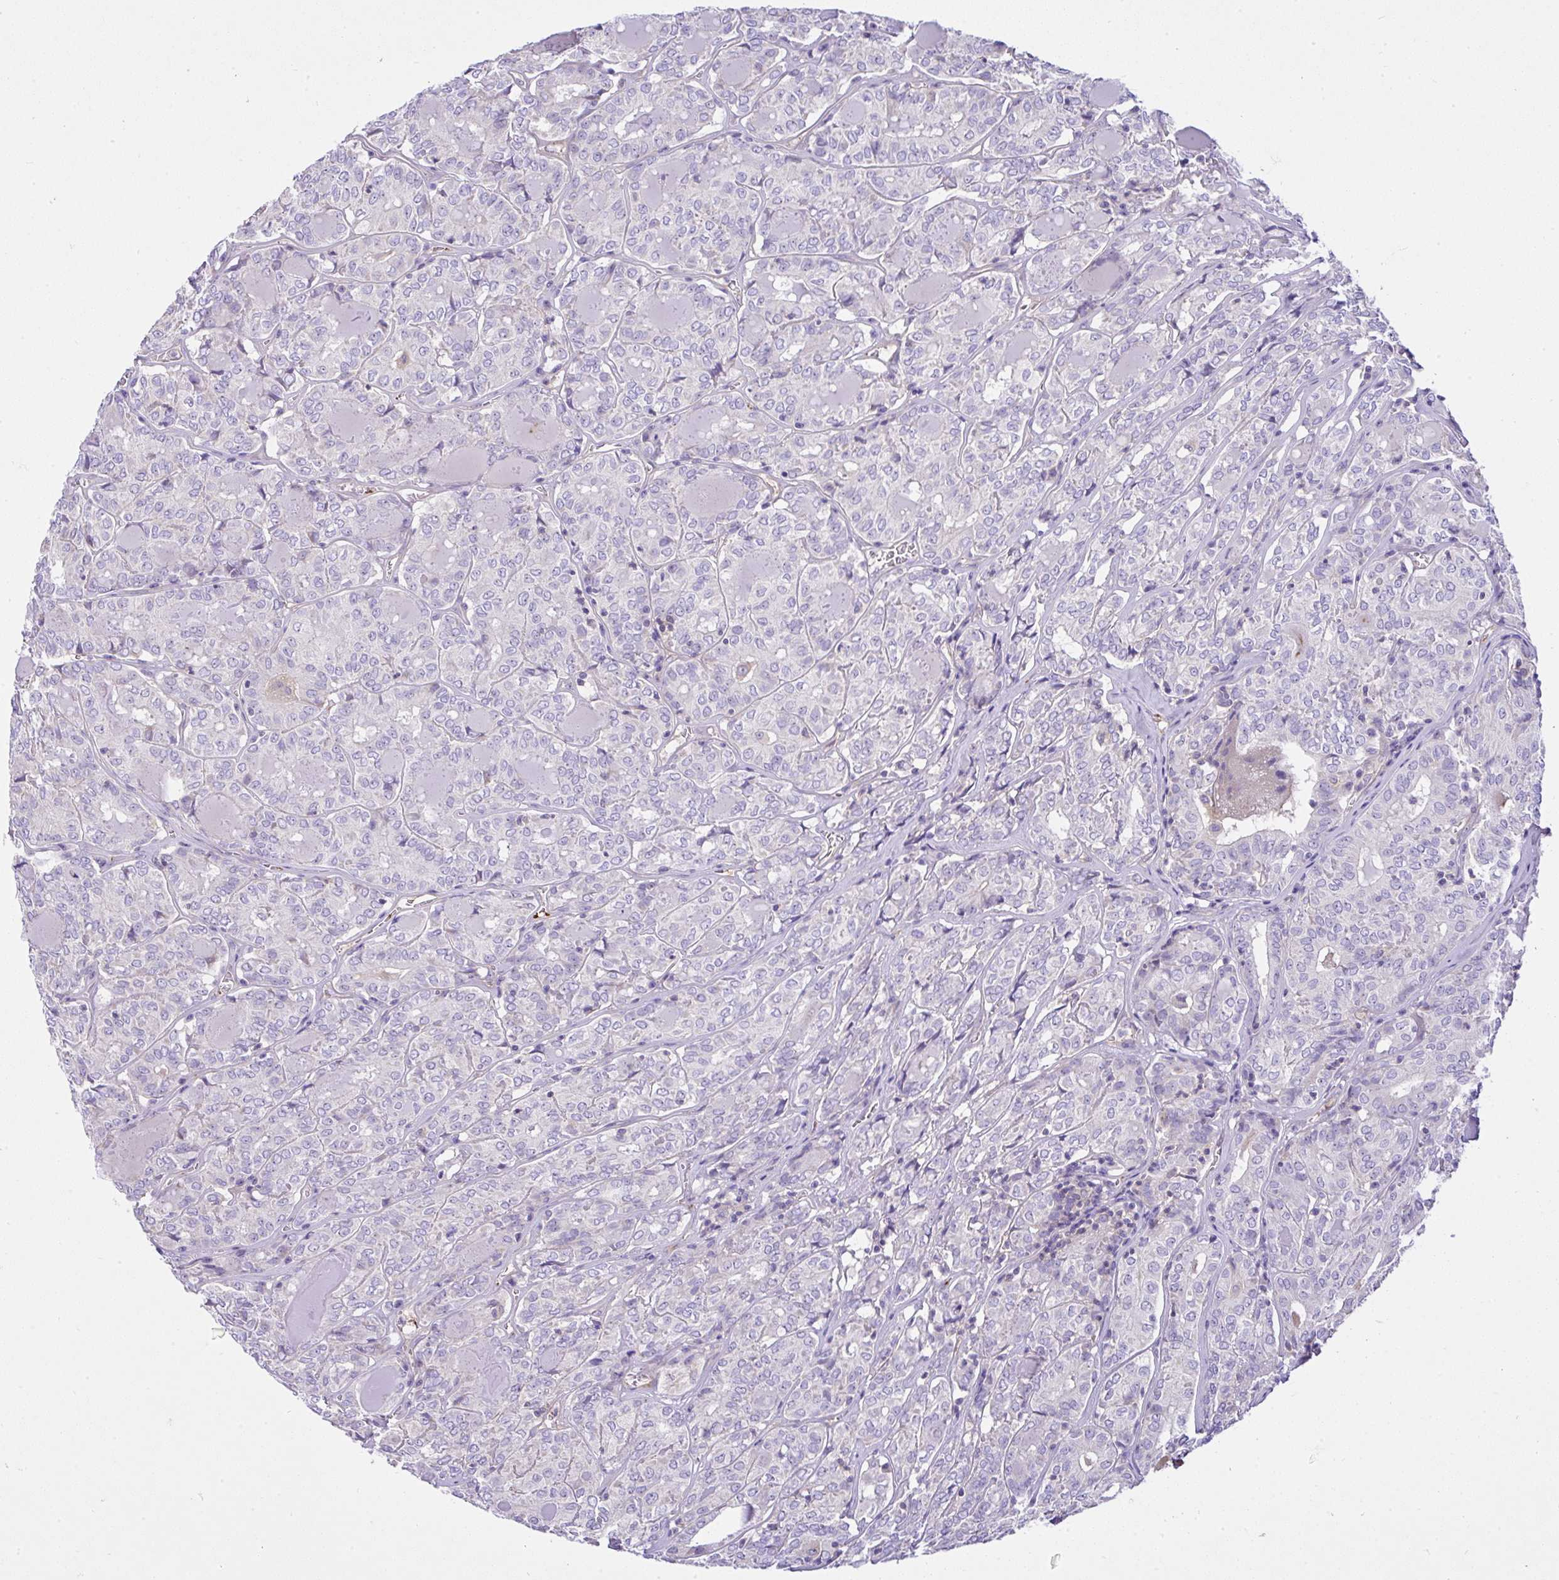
{"staining": {"intensity": "negative", "quantity": "none", "location": "none"}, "tissue": "thyroid cancer", "cell_type": "Tumor cells", "image_type": "cancer", "snomed": [{"axis": "morphology", "description": "Papillary adenocarcinoma, NOS"}, {"axis": "topography", "description": "Thyroid gland"}], "caption": "Immunohistochemistry photomicrograph of neoplastic tissue: human thyroid cancer stained with DAB (3,3'-diaminobenzidine) displays no significant protein staining in tumor cells.", "gene": "CCDC142", "patient": {"sex": "female", "age": 72}}